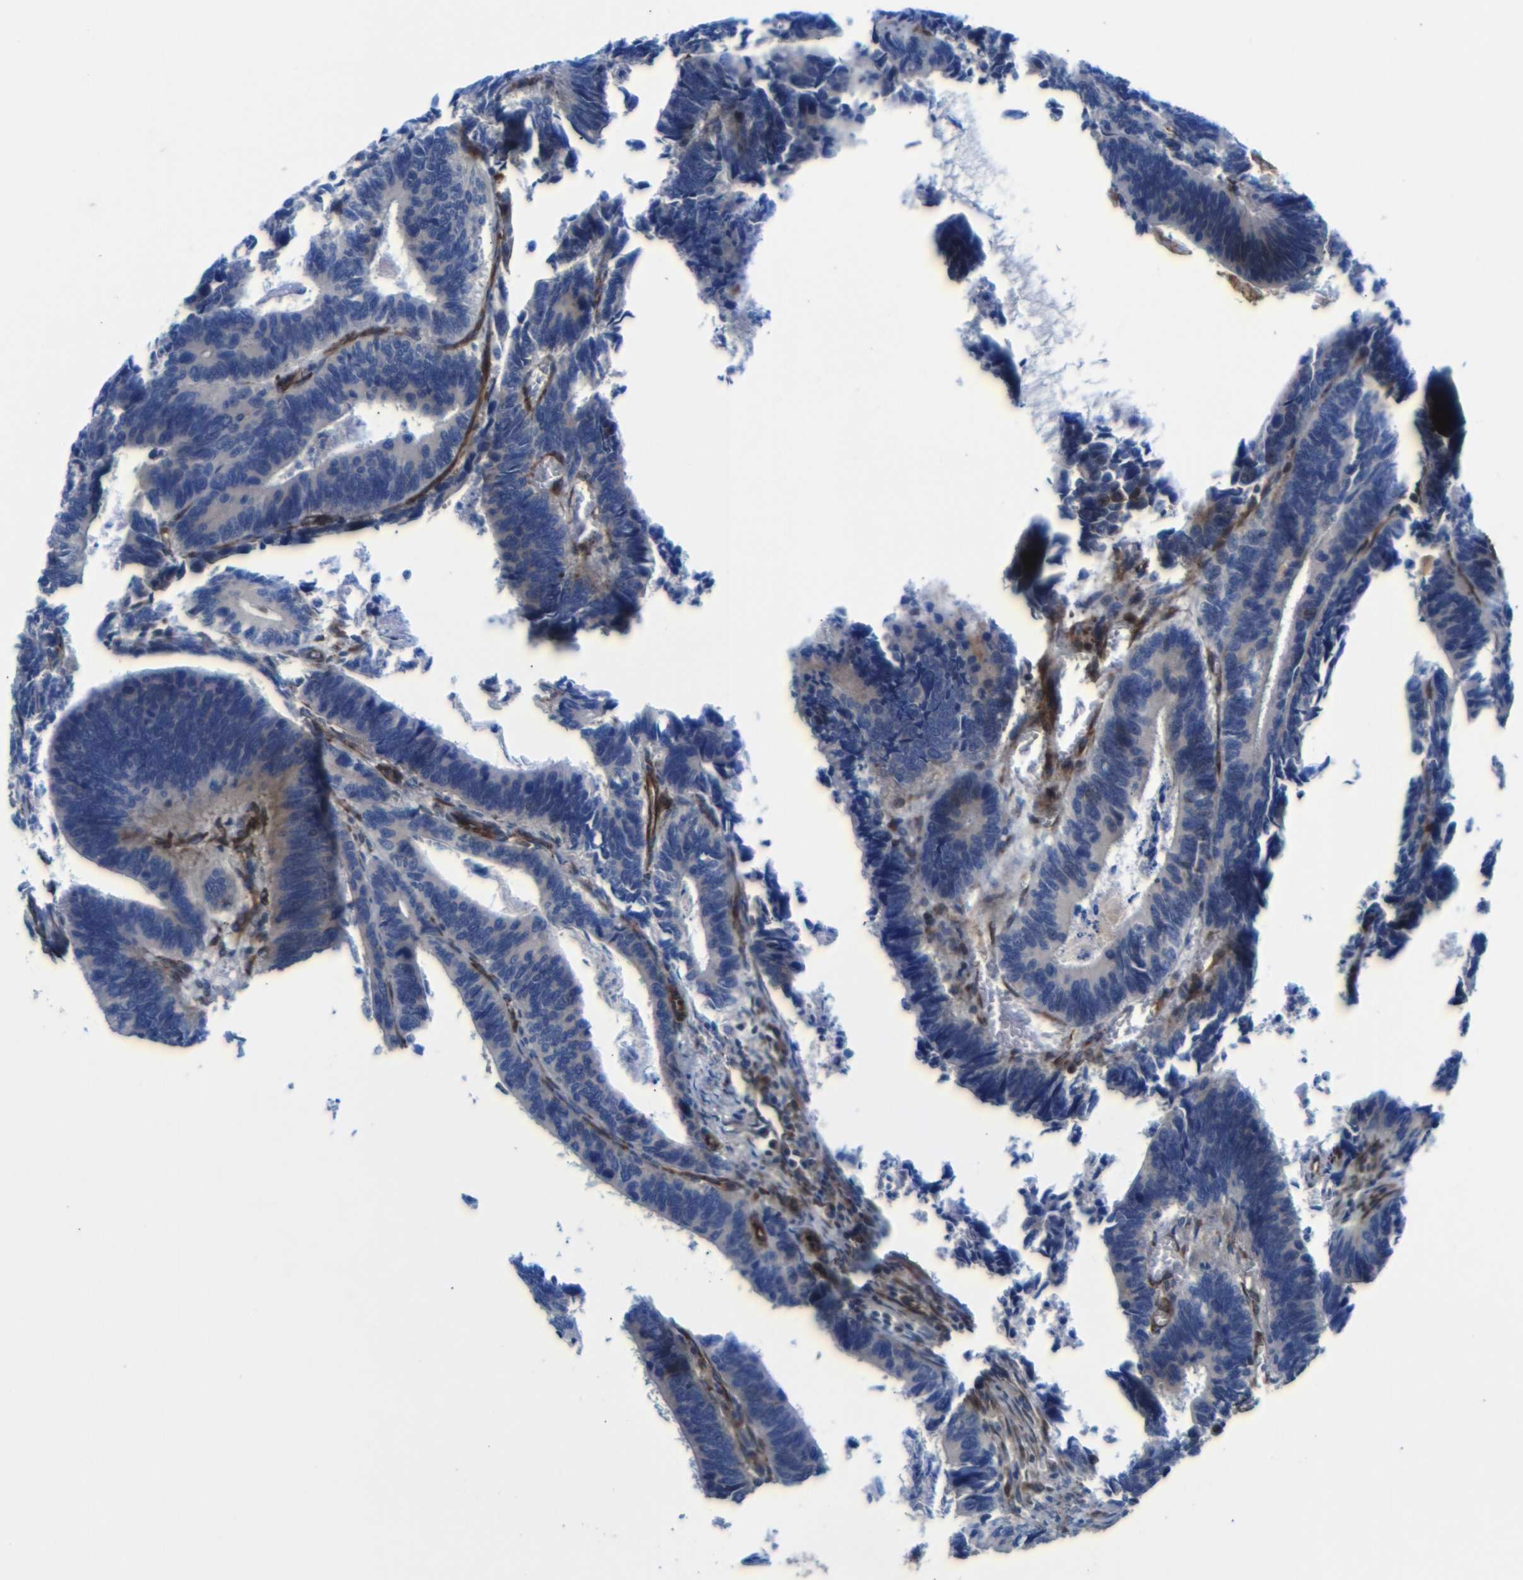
{"staining": {"intensity": "negative", "quantity": "none", "location": "none"}, "tissue": "colorectal cancer", "cell_type": "Tumor cells", "image_type": "cancer", "snomed": [{"axis": "morphology", "description": "Adenocarcinoma, NOS"}, {"axis": "topography", "description": "Colon"}], "caption": "This is an IHC histopathology image of colorectal cancer (adenocarcinoma). There is no positivity in tumor cells.", "gene": "PARP14", "patient": {"sex": "male", "age": 72}}